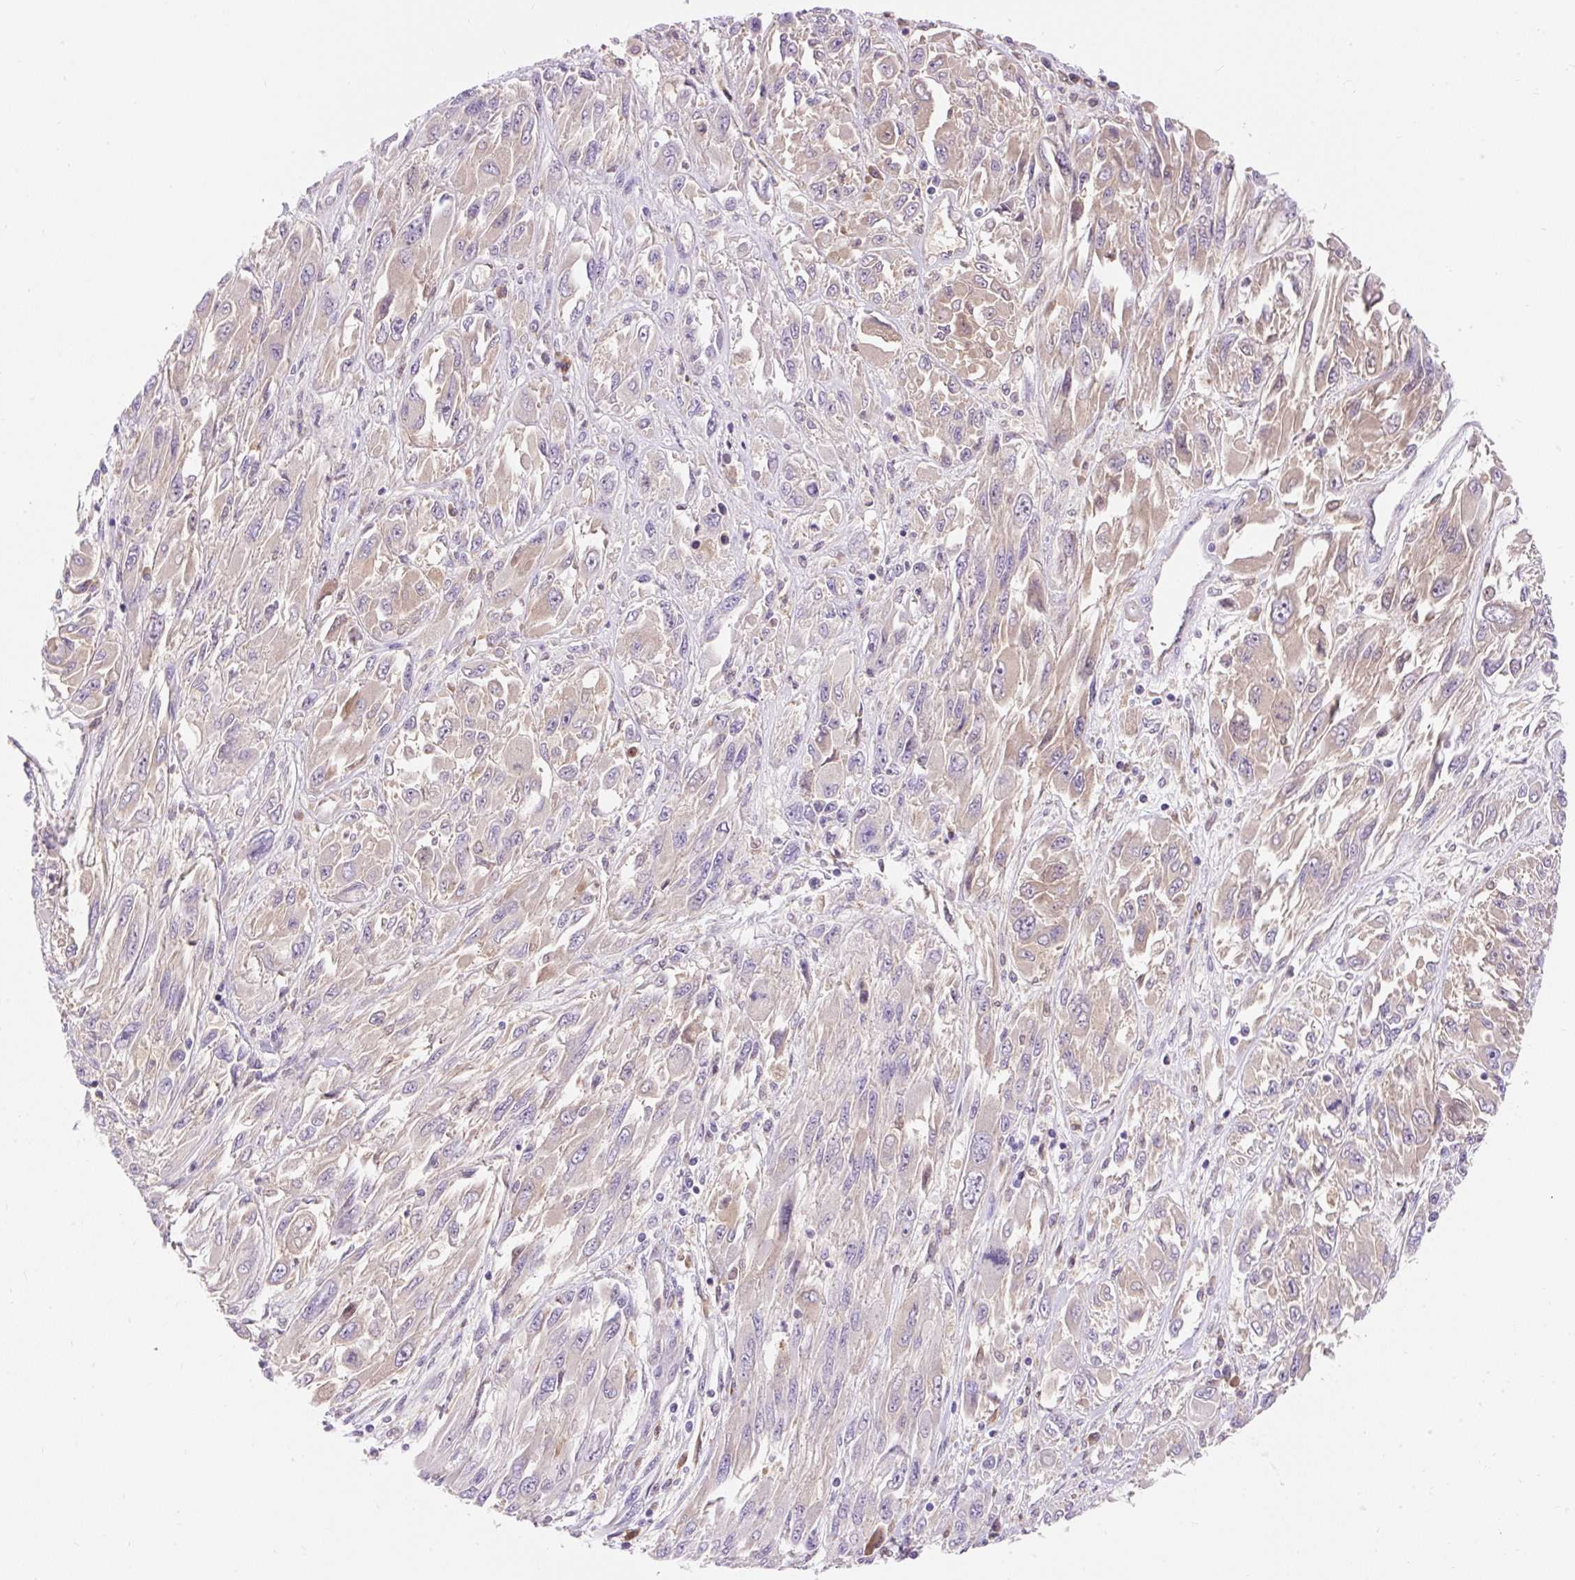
{"staining": {"intensity": "weak", "quantity": "<25%", "location": "cytoplasmic/membranous"}, "tissue": "melanoma", "cell_type": "Tumor cells", "image_type": "cancer", "snomed": [{"axis": "morphology", "description": "Malignant melanoma, NOS"}, {"axis": "topography", "description": "Skin"}], "caption": "Protein analysis of malignant melanoma shows no significant positivity in tumor cells. (DAB IHC with hematoxylin counter stain).", "gene": "TMEM150C", "patient": {"sex": "female", "age": 91}}